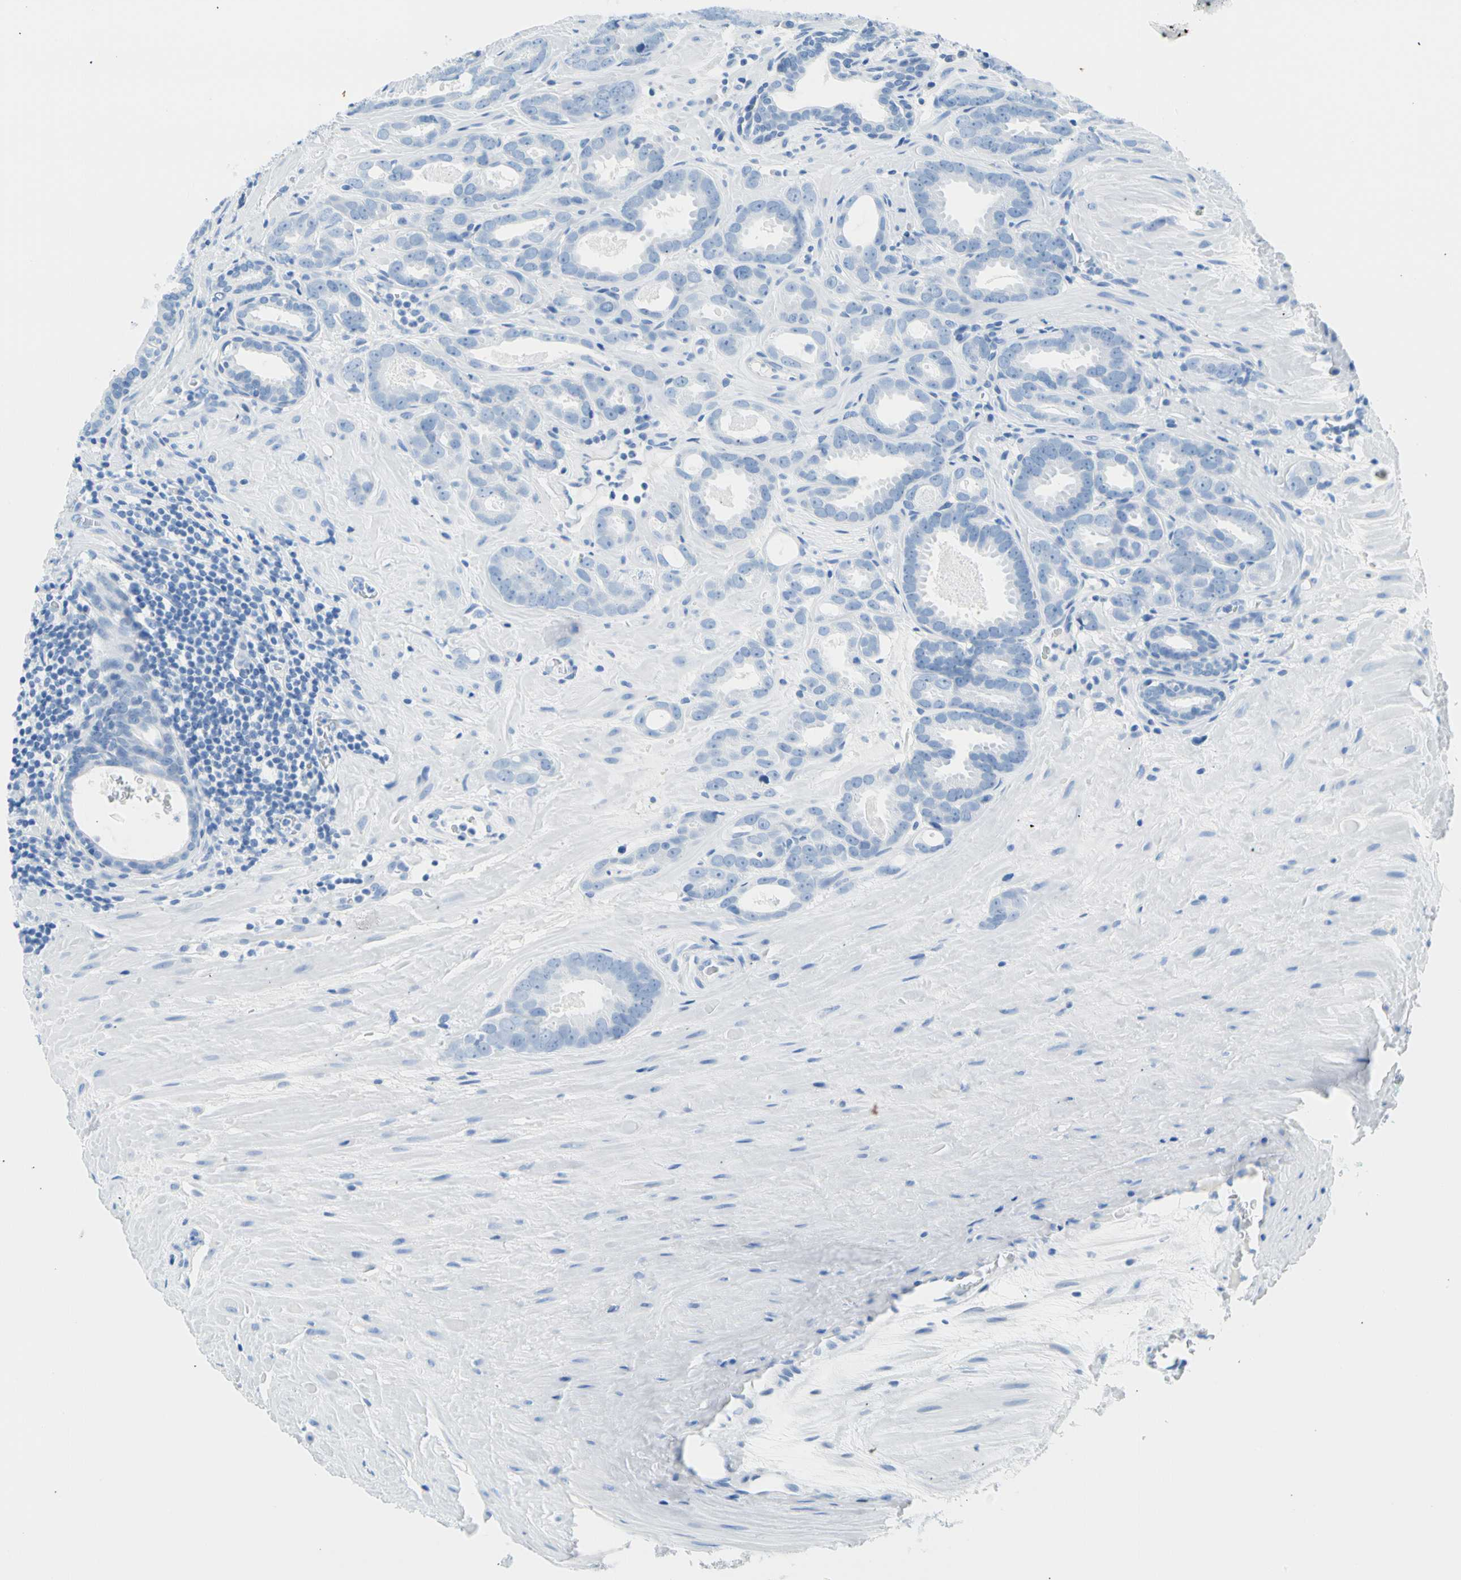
{"staining": {"intensity": "negative", "quantity": "none", "location": "none"}, "tissue": "prostate cancer", "cell_type": "Tumor cells", "image_type": "cancer", "snomed": [{"axis": "morphology", "description": "Adenocarcinoma, Low grade"}, {"axis": "topography", "description": "Prostate"}], "caption": "Prostate cancer was stained to show a protein in brown. There is no significant staining in tumor cells.", "gene": "CEL", "patient": {"sex": "male", "age": 57}}